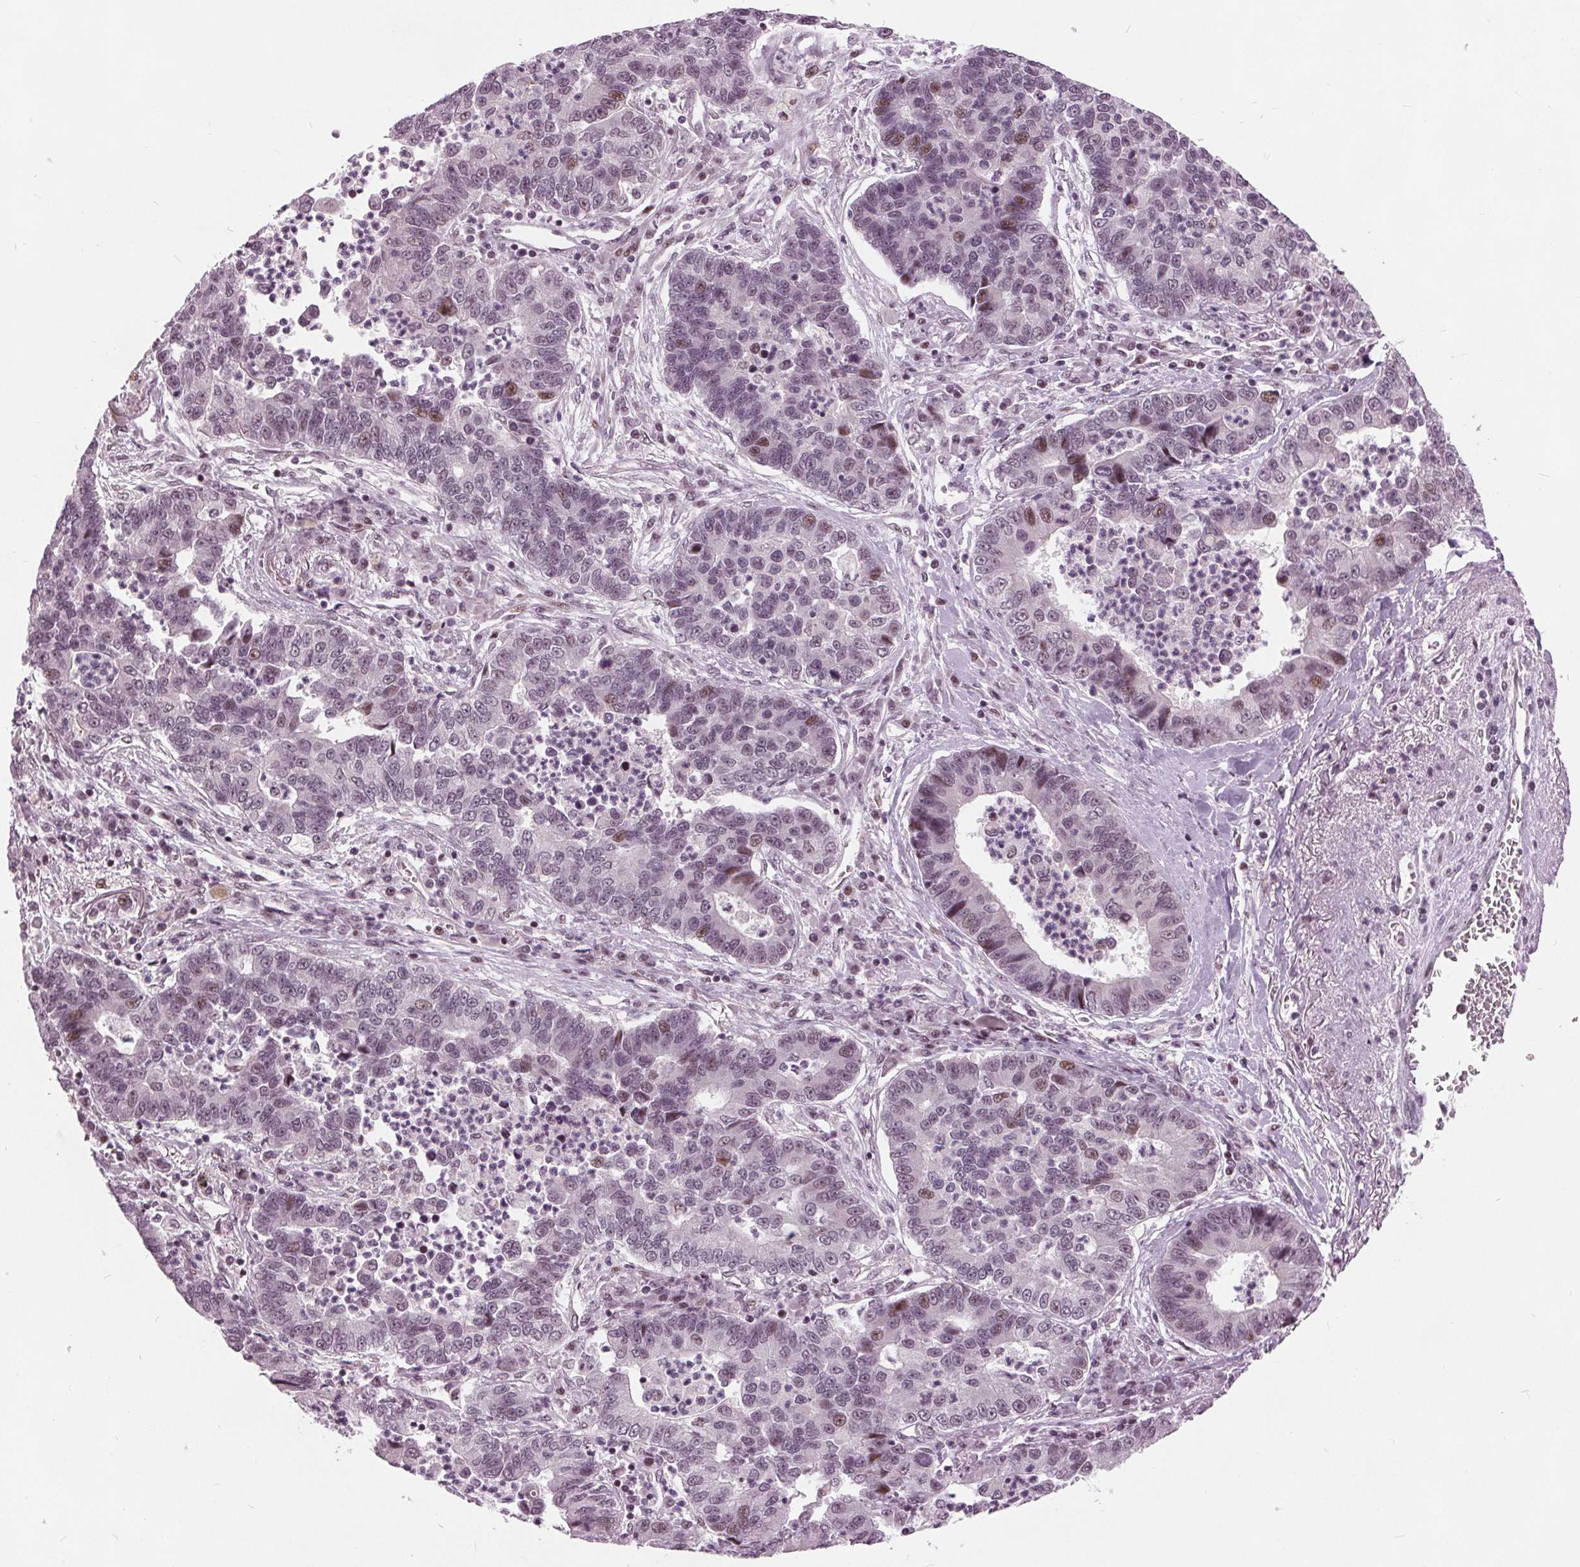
{"staining": {"intensity": "weak", "quantity": "<25%", "location": "nuclear"}, "tissue": "lung cancer", "cell_type": "Tumor cells", "image_type": "cancer", "snomed": [{"axis": "morphology", "description": "Adenocarcinoma, NOS"}, {"axis": "topography", "description": "Lung"}], "caption": "This is an immunohistochemistry (IHC) image of human lung adenocarcinoma. There is no expression in tumor cells.", "gene": "TTC34", "patient": {"sex": "female", "age": 57}}